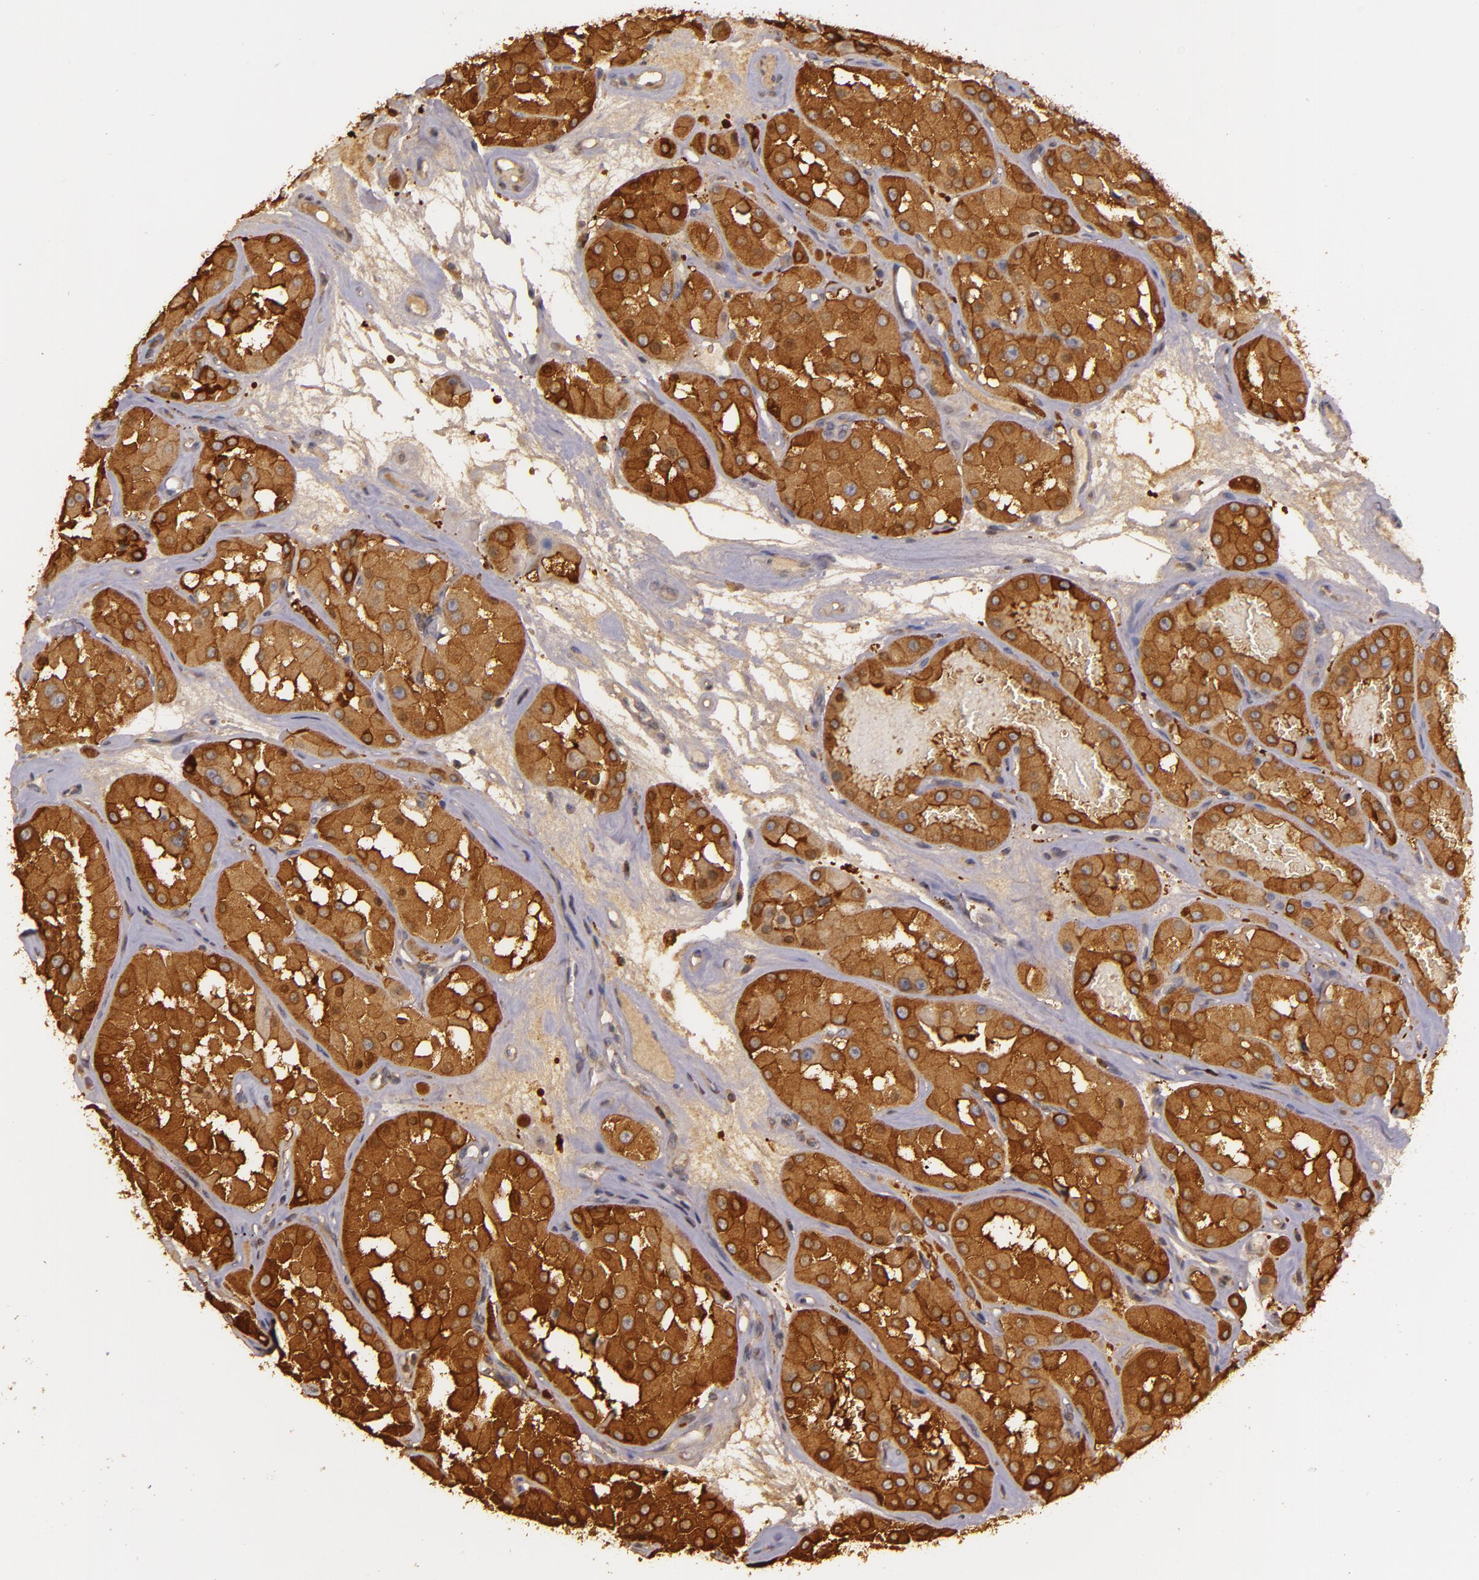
{"staining": {"intensity": "strong", "quantity": ">75%", "location": "cytoplasmic/membranous"}, "tissue": "renal cancer", "cell_type": "Tumor cells", "image_type": "cancer", "snomed": [{"axis": "morphology", "description": "Adenocarcinoma, uncertain malignant potential"}, {"axis": "topography", "description": "Kidney"}], "caption": "Renal cancer (adenocarcinoma,  uncertain malignant potential) stained with a protein marker exhibits strong staining in tumor cells.", "gene": "SLC9A3R1", "patient": {"sex": "male", "age": 63}}